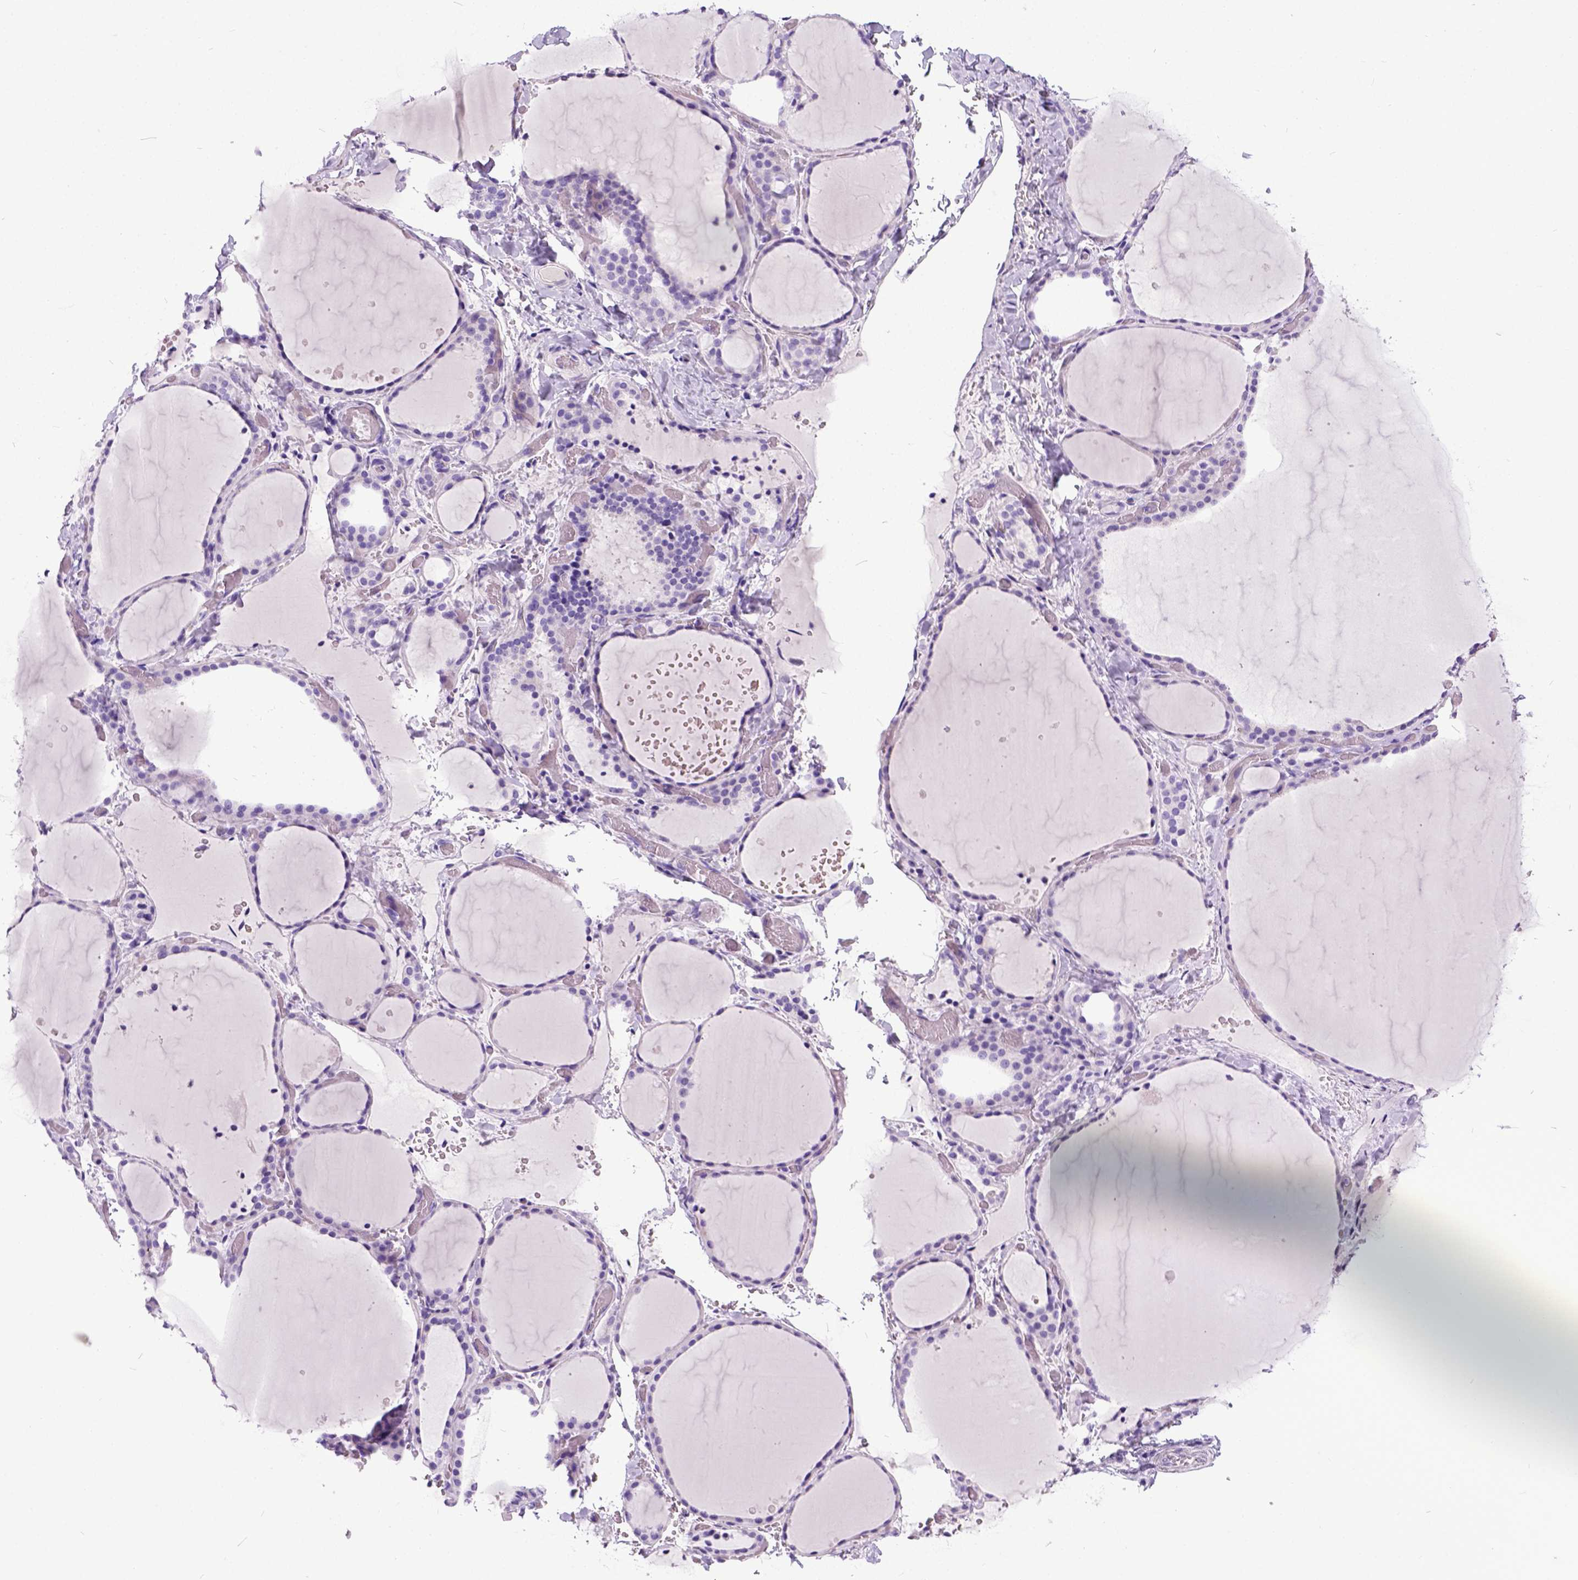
{"staining": {"intensity": "negative", "quantity": "none", "location": "none"}, "tissue": "thyroid gland", "cell_type": "Glandular cells", "image_type": "normal", "snomed": [{"axis": "morphology", "description": "Normal tissue, NOS"}, {"axis": "topography", "description": "Thyroid gland"}], "caption": "IHC photomicrograph of benign human thyroid gland stained for a protein (brown), which reveals no staining in glandular cells. (DAB (3,3'-diaminobenzidine) IHC with hematoxylin counter stain).", "gene": "IGF2", "patient": {"sex": "female", "age": 36}}